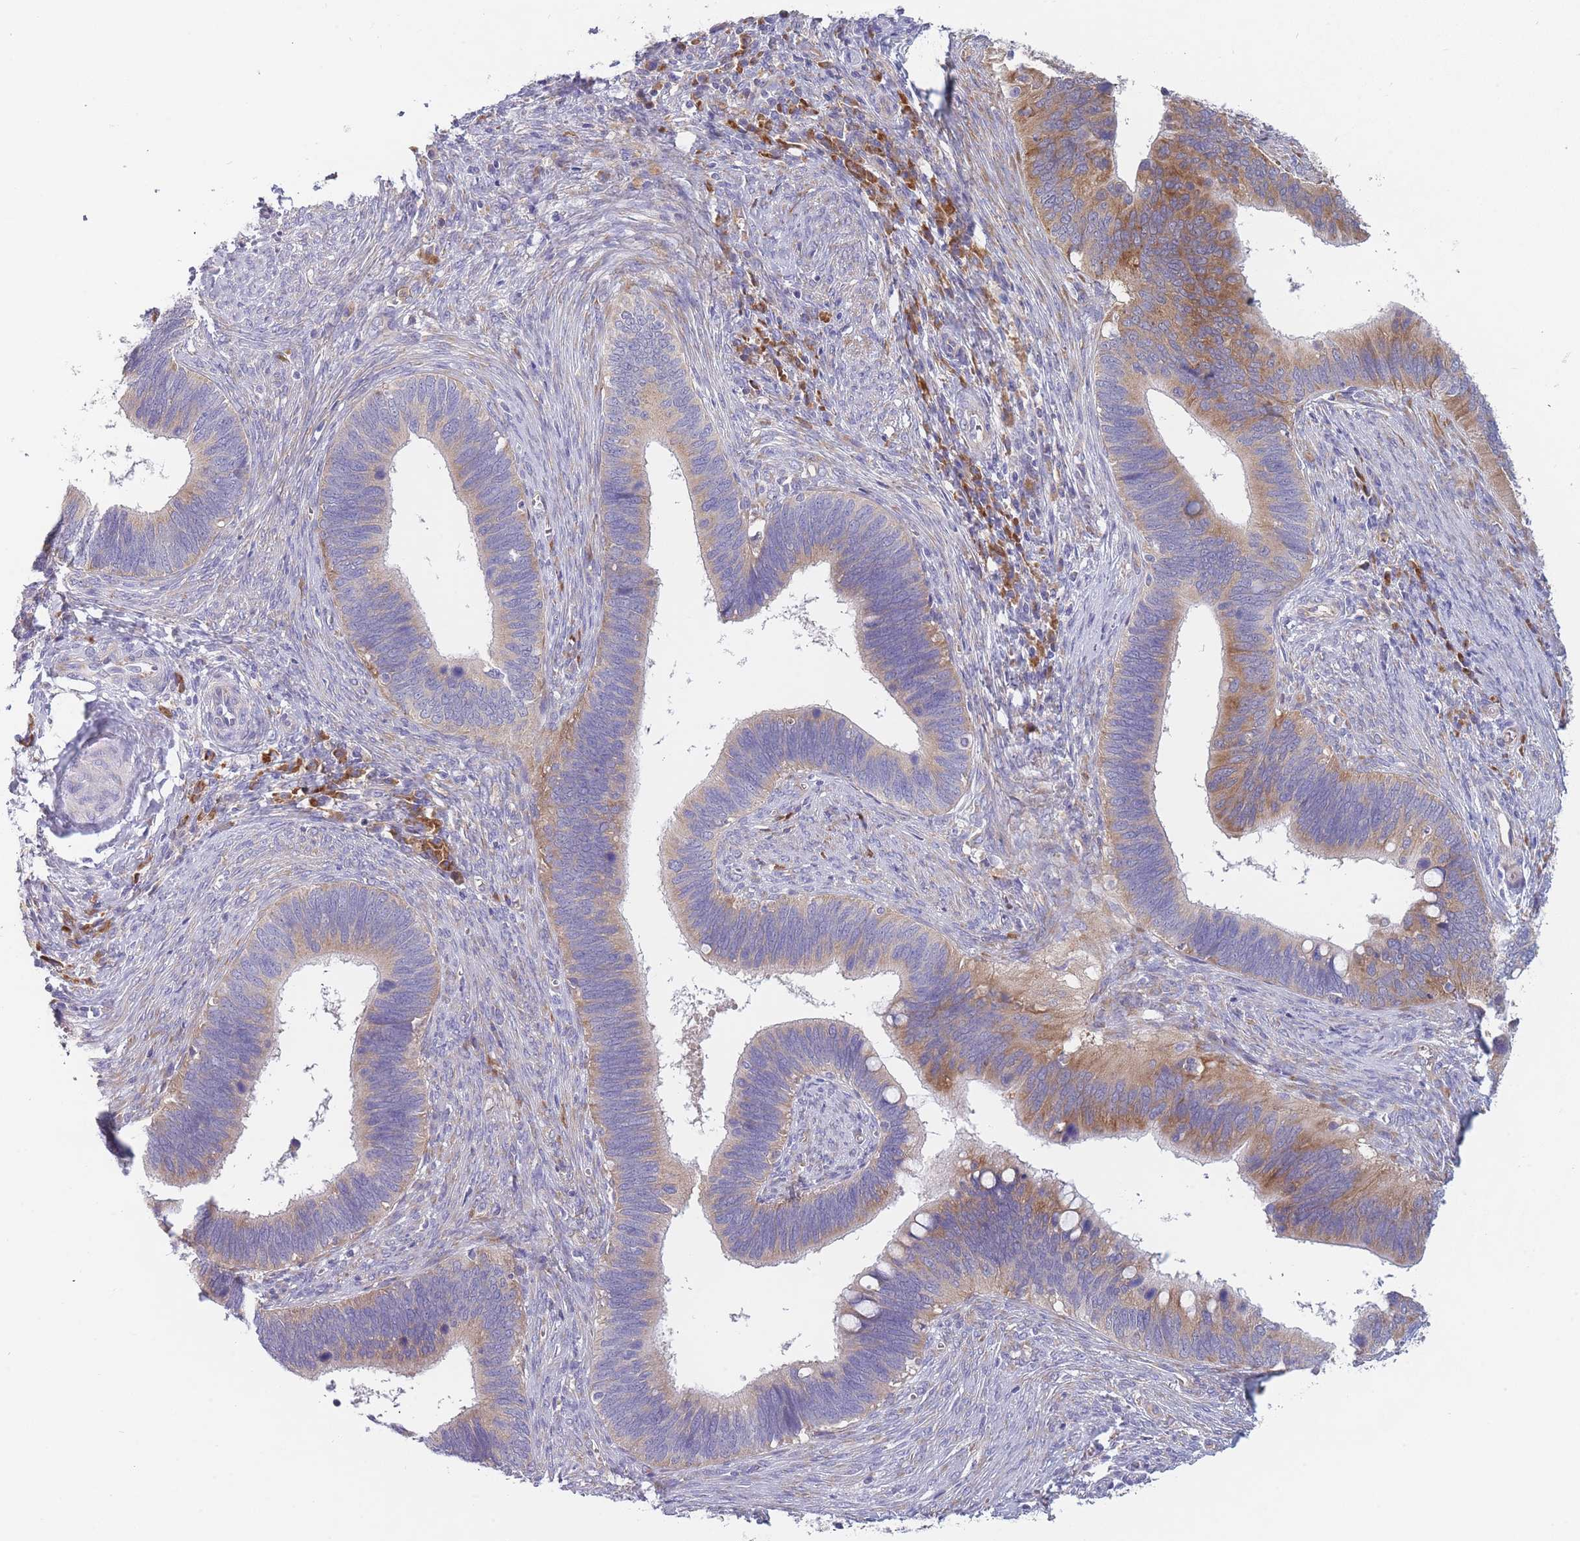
{"staining": {"intensity": "moderate", "quantity": "<25%", "location": "cytoplasmic/membranous"}, "tissue": "cervical cancer", "cell_type": "Tumor cells", "image_type": "cancer", "snomed": [{"axis": "morphology", "description": "Adenocarcinoma, NOS"}, {"axis": "topography", "description": "Cervix"}], "caption": "Immunohistochemistry of human cervical adenocarcinoma reveals low levels of moderate cytoplasmic/membranous expression in about <25% of tumor cells.", "gene": "NDUFAF6", "patient": {"sex": "female", "age": 42}}